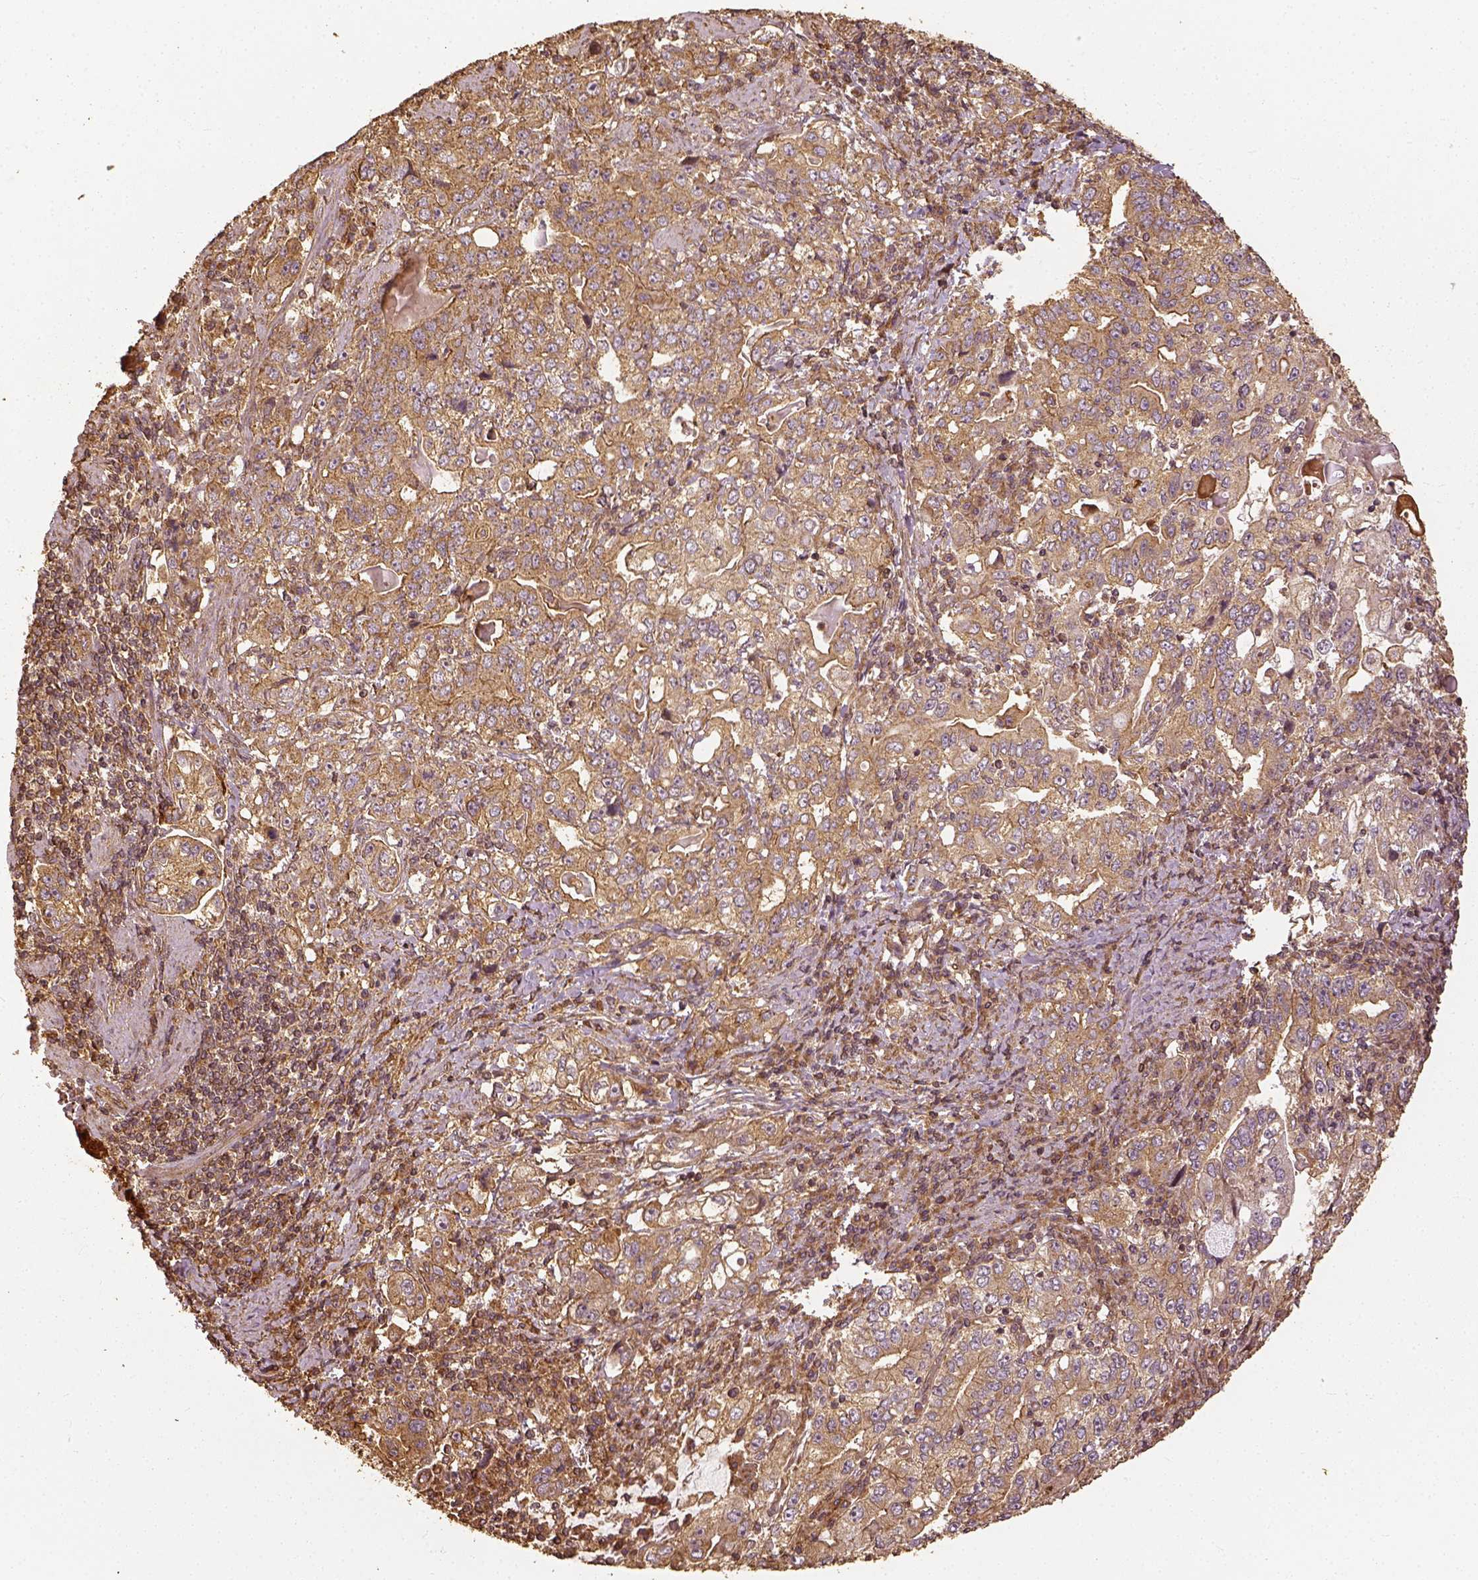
{"staining": {"intensity": "moderate", "quantity": "25%-75%", "location": "cytoplasmic/membranous"}, "tissue": "stomach cancer", "cell_type": "Tumor cells", "image_type": "cancer", "snomed": [{"axis": "morphology", "description": "Adenocarcinoma, NOS"}, {"axis": "topography", "description": "Stomach, lower"}], "caption": "Stomach cancer (adenocarcinoma) stained with IHC reveals moderate cytoplasmic/membranous staining in approximately 25%-75% of tumor cells.", "gene": "VEGFA", "patient": {"sex": "female", "age": 72}}